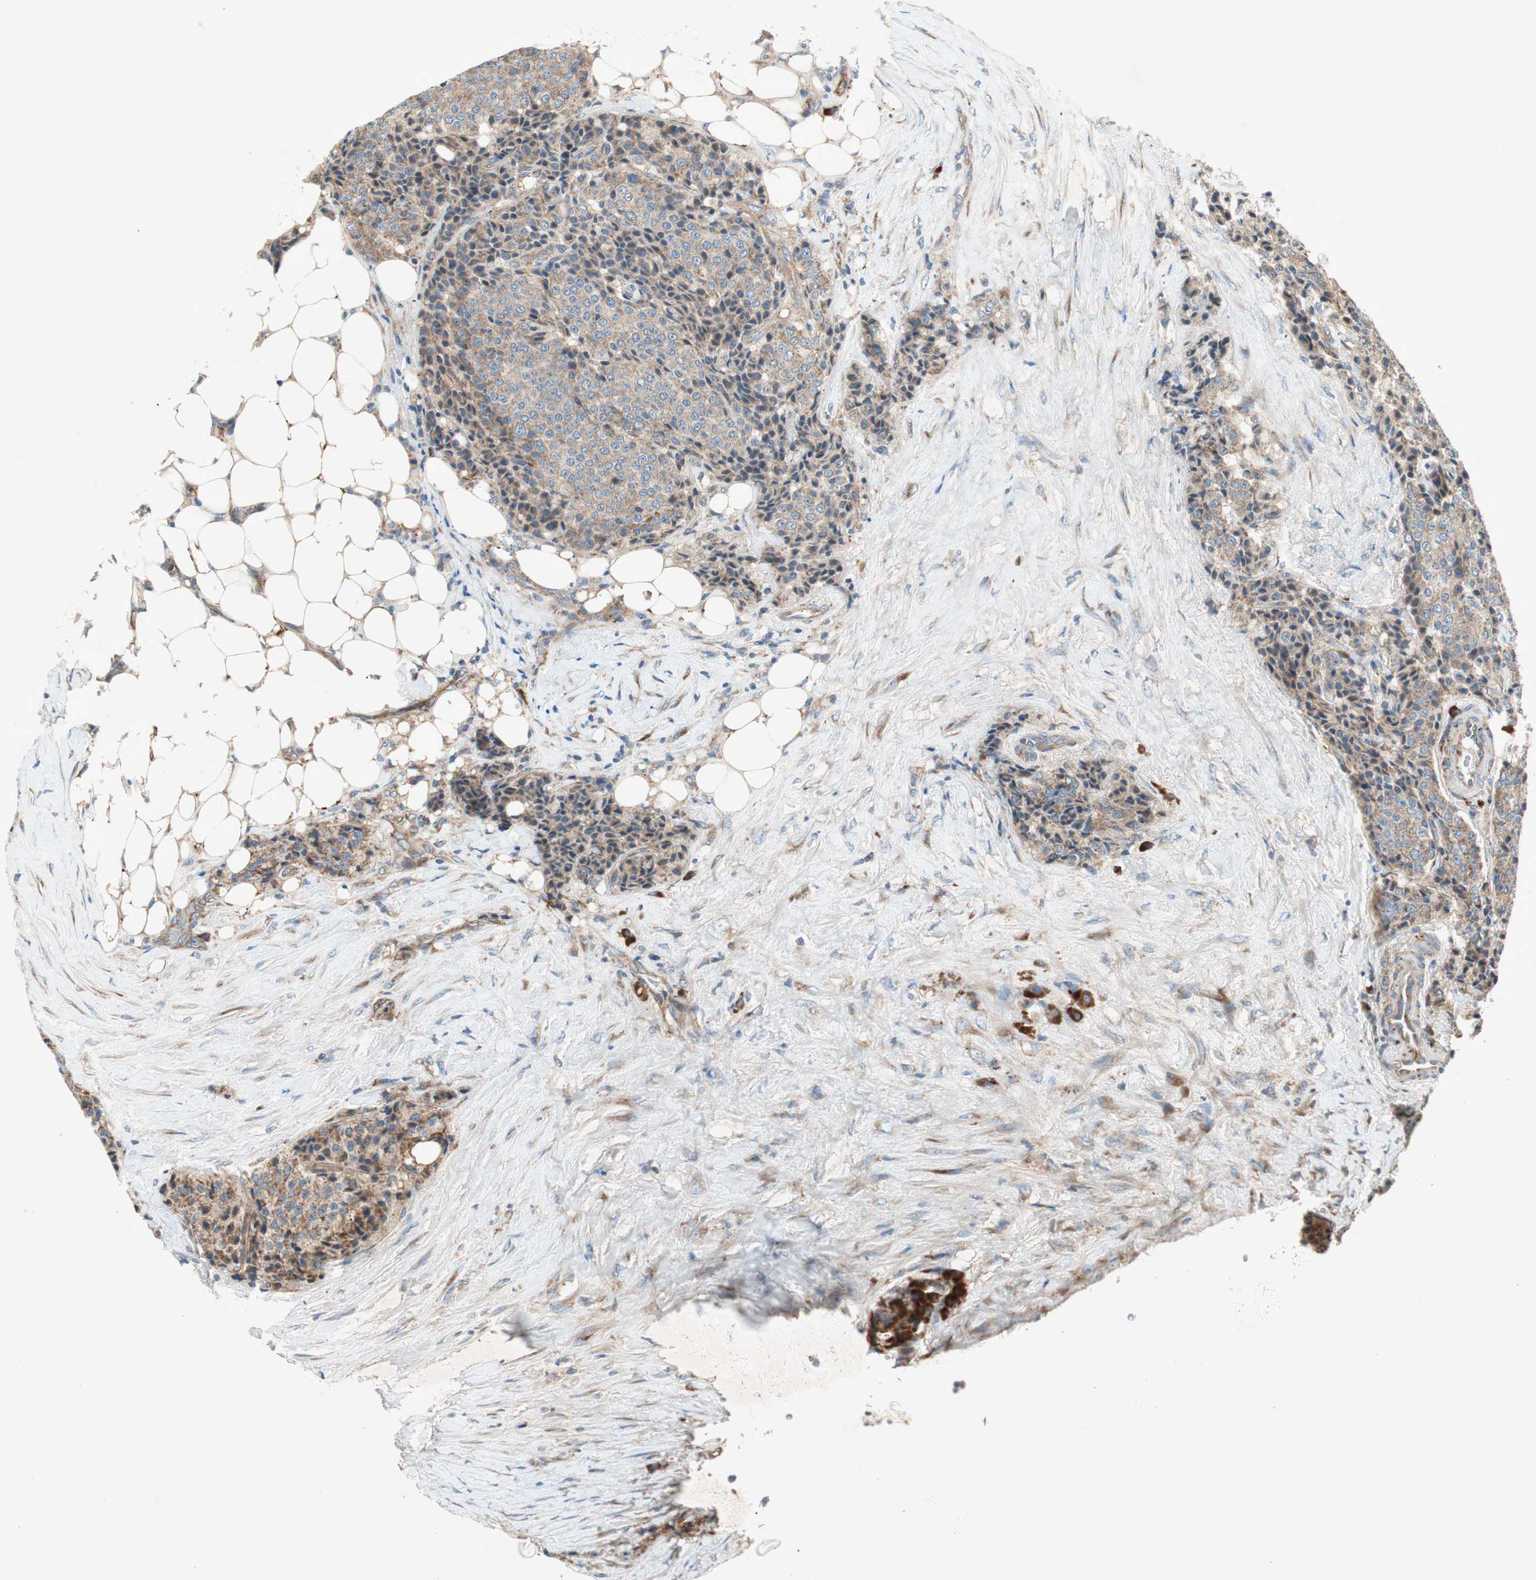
{"staining": {"intensity": "moderate", "quantity": ">75%", "location": "cytoplasmic/membranous"}, "tissue": "carcinoid", "cell_type": "Tumor cells", "image_type": "cancer", "snomed": [{"axis": "morphology", "description": "Carcinoid, malignant, NOS"}, {"axis": "topography", "description": "Colon"}], "caption": "Tumor cells demonstrate medium levels of moderate cytoplasmic/membranous expression in about >75% of cells in carcinoid.", "gene": "RPL23", "patient": {"sex": "female", "age": 61}}